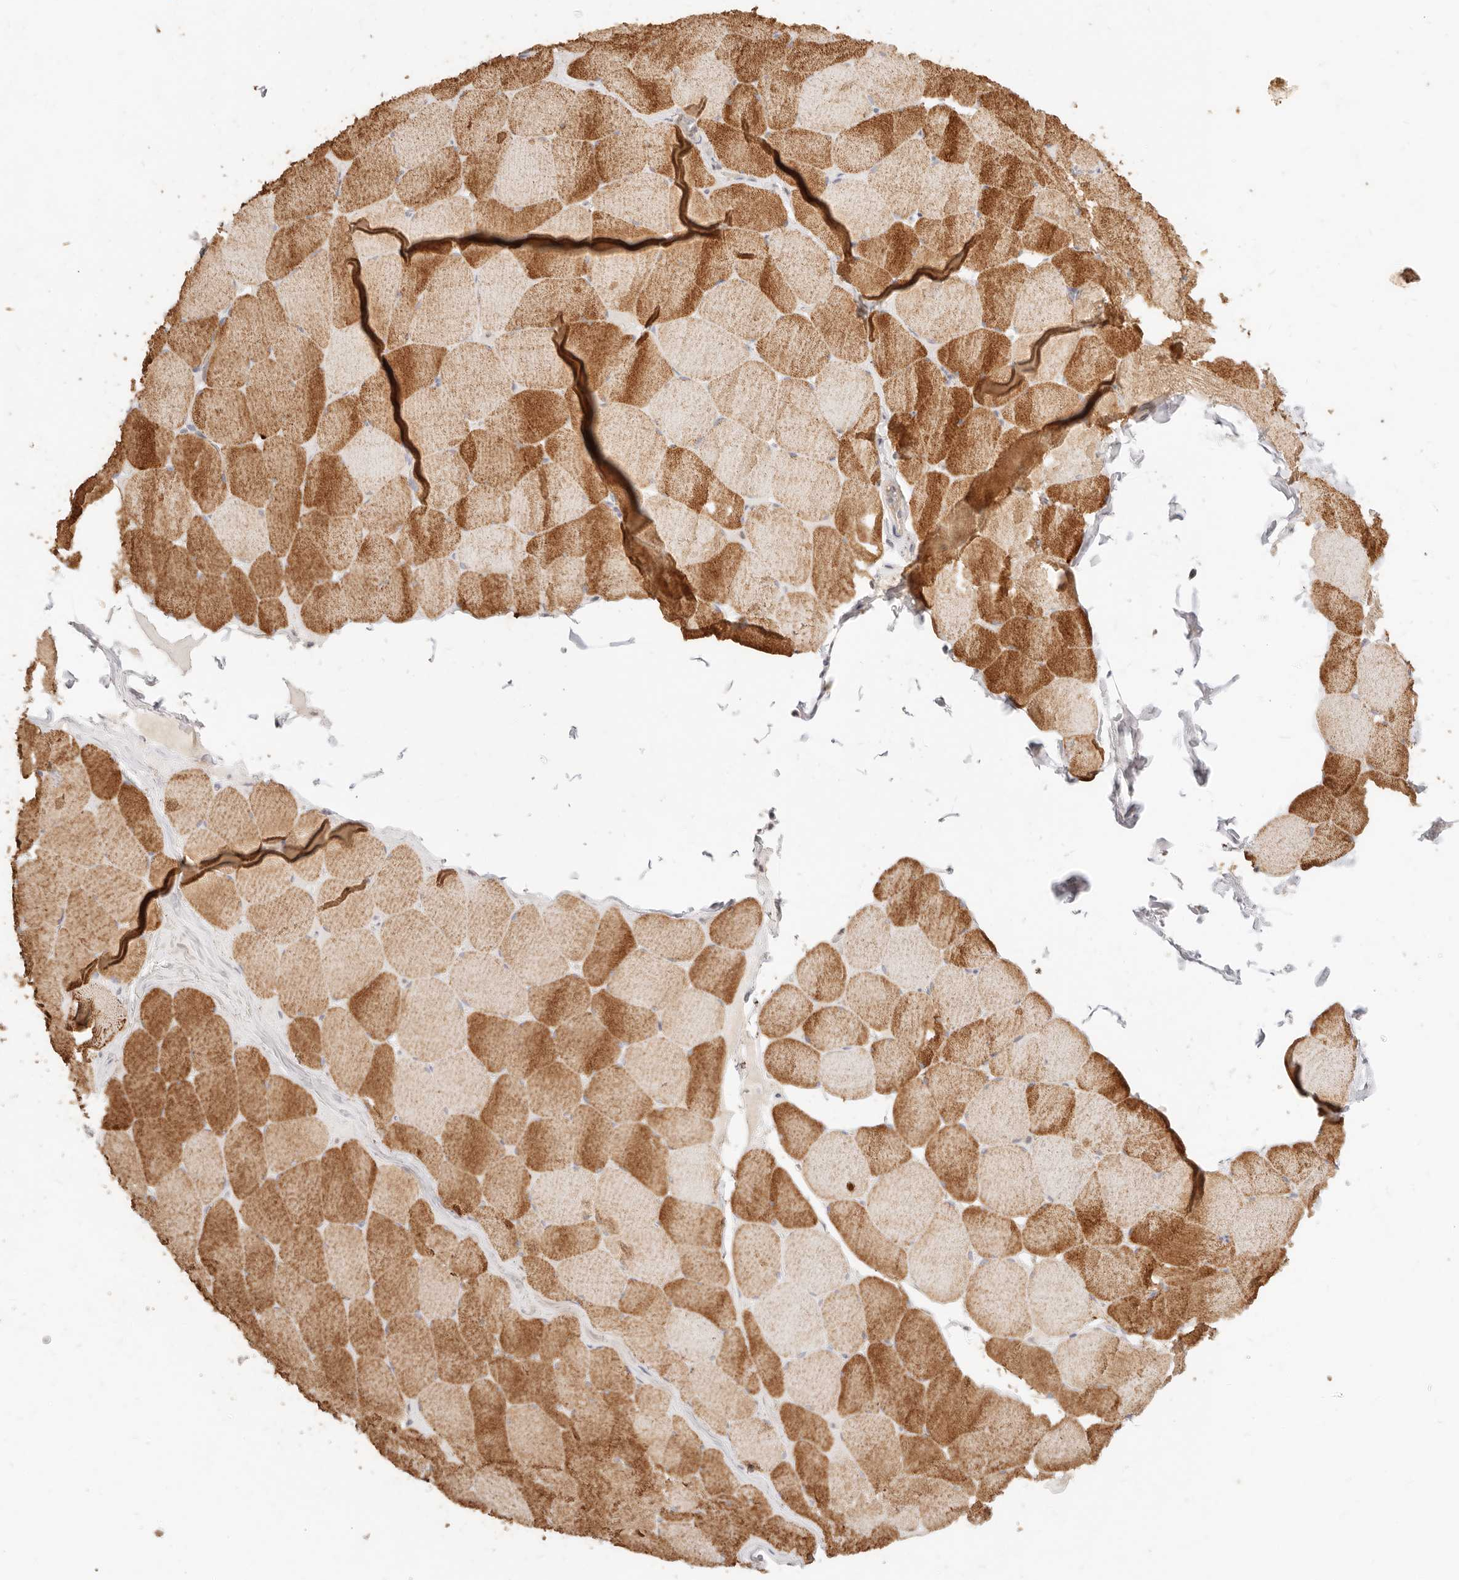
{"staining": {"intensity": "moderate", "quantity": ">75%", "location": "cytoplasmic/membranous"}, "tissue": "skeletal muscle", "cell_type": "Myocytes", "image_type": "normal", "snomed": [{"axis": "morphology", "description": "Normal tissue, NOS"}, {"axis": "topography", "description": "Skeletal muscle"}], "caption": "This photomicrograph reveals IHC staining of unremarkable human skeletal muscle, with medium moderate cytoplasmic/membranous expression in about >75% of myocytes.", "gene": "ACOX1", "patient": {"sex": "male", "age": 62}}